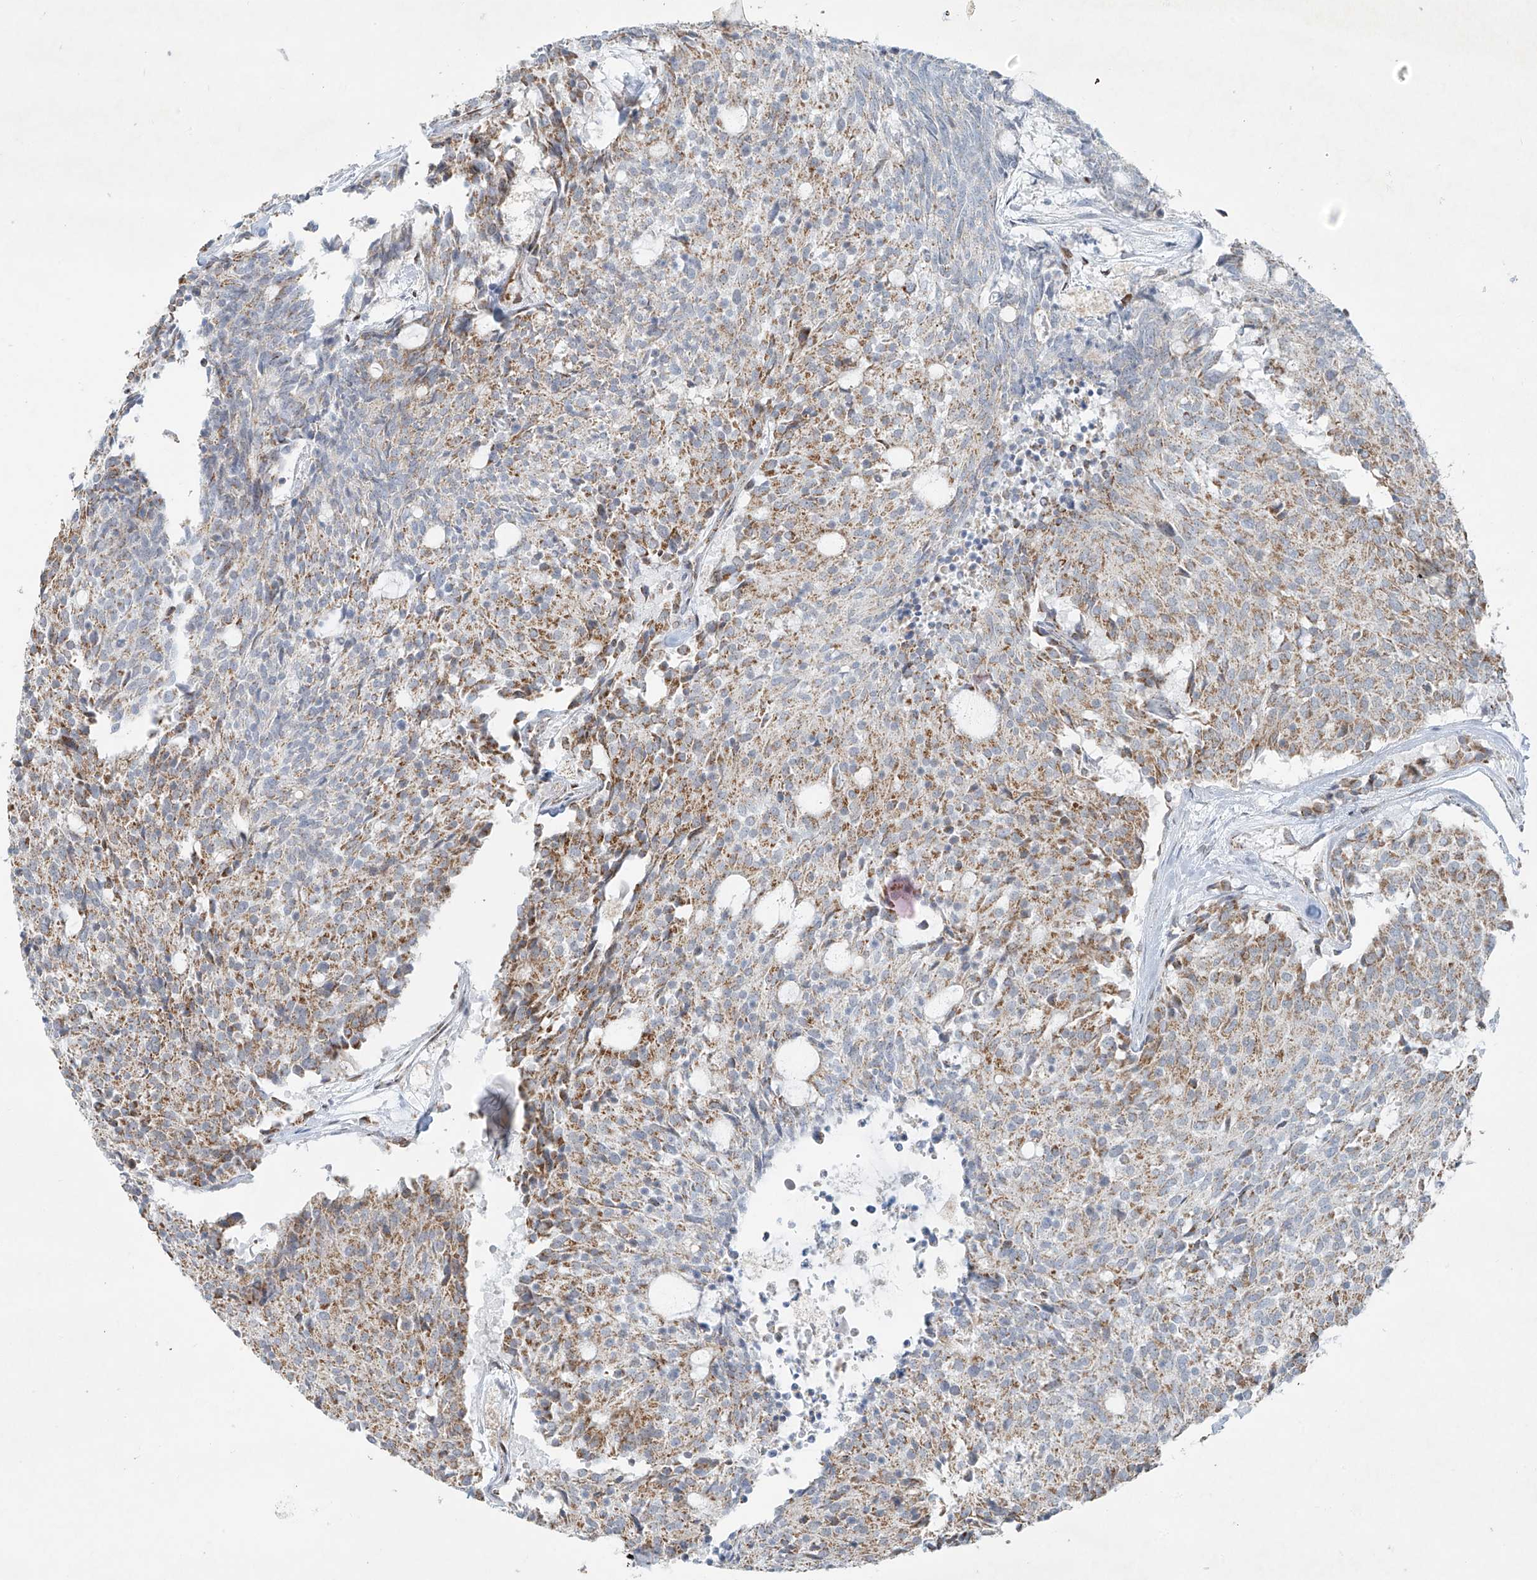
{"staining": {"intensity": "moderate", "quantity": "25%-75%", "location": "cytoplasmic/membranous"}, "tissue": "carcinoid", "cell_type": "Tumor cells", "image_type": "cancer", "snomed": [{"axis": "morphology", "description": "Carcinoid, malignant, NOS"}, {"axis": "topography", "description": "Pancreas"}], "caption": "Approximately 25%-75% of tumor cells in carcinoid (malignant) display moderate cytoplasmic/membranous protein staining as visualized by brown immunohistochemical staining.", "gene": "SMDT1", "patient": {"sex": "female", "age": 54}}